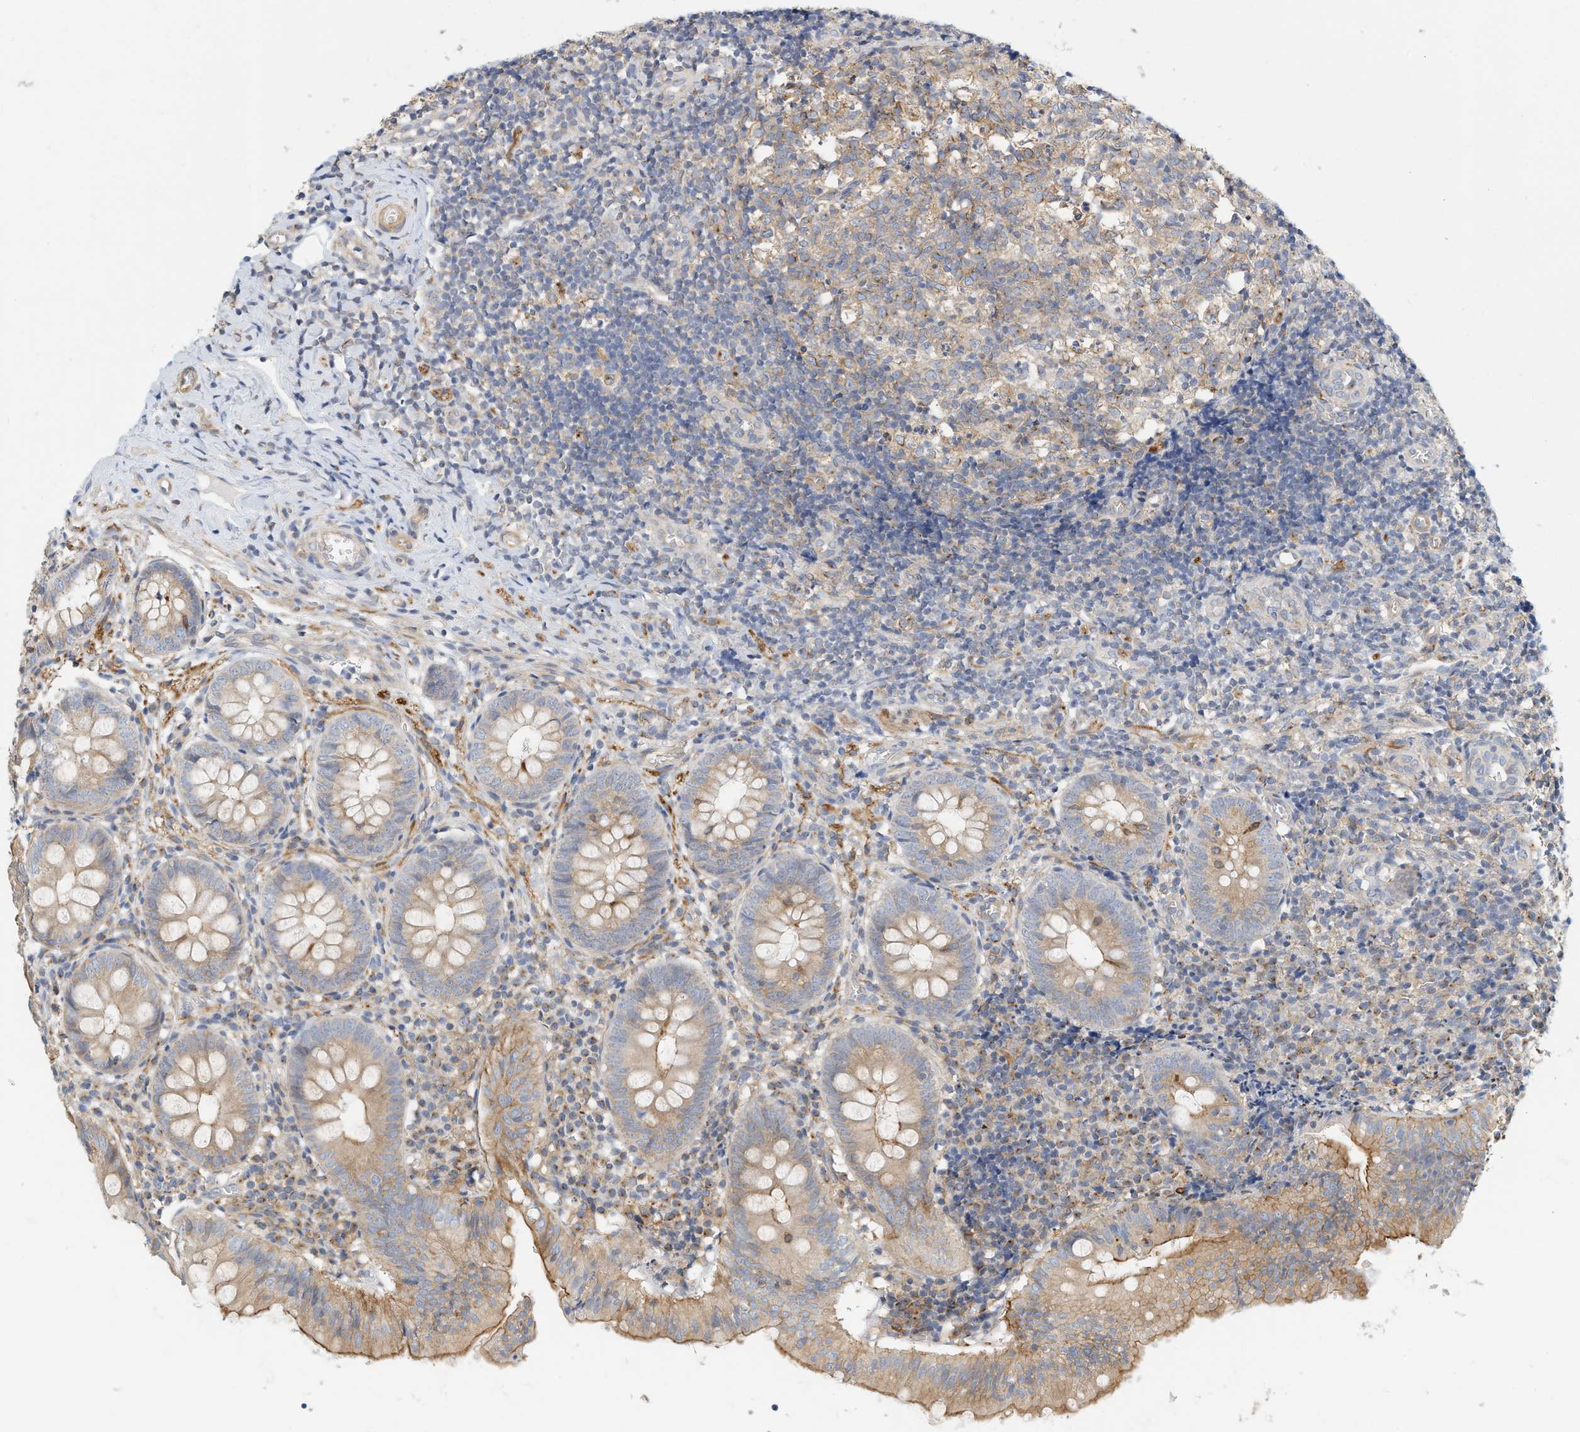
{"staining": {"intensity": "moderate", "quantity": "25%-75%", "location": "cytoplasmic/membranous"}, "tissue": "appendix", "cell_type": "Glandular cells", "image_type": "normal", "snomed": [{"axis": "morphology", "description": "Normal tissue, NOS"}, {"axis": "topography", "description": "Appendix"}], "caption": "Appendix stained for a protein (brown) reveals moderate cytoplasmic/membranous positive positivity in about 25%-75% of glandular cells.", "gene": "MICAL1", "patient": {"sex": "male", "age": 8}}